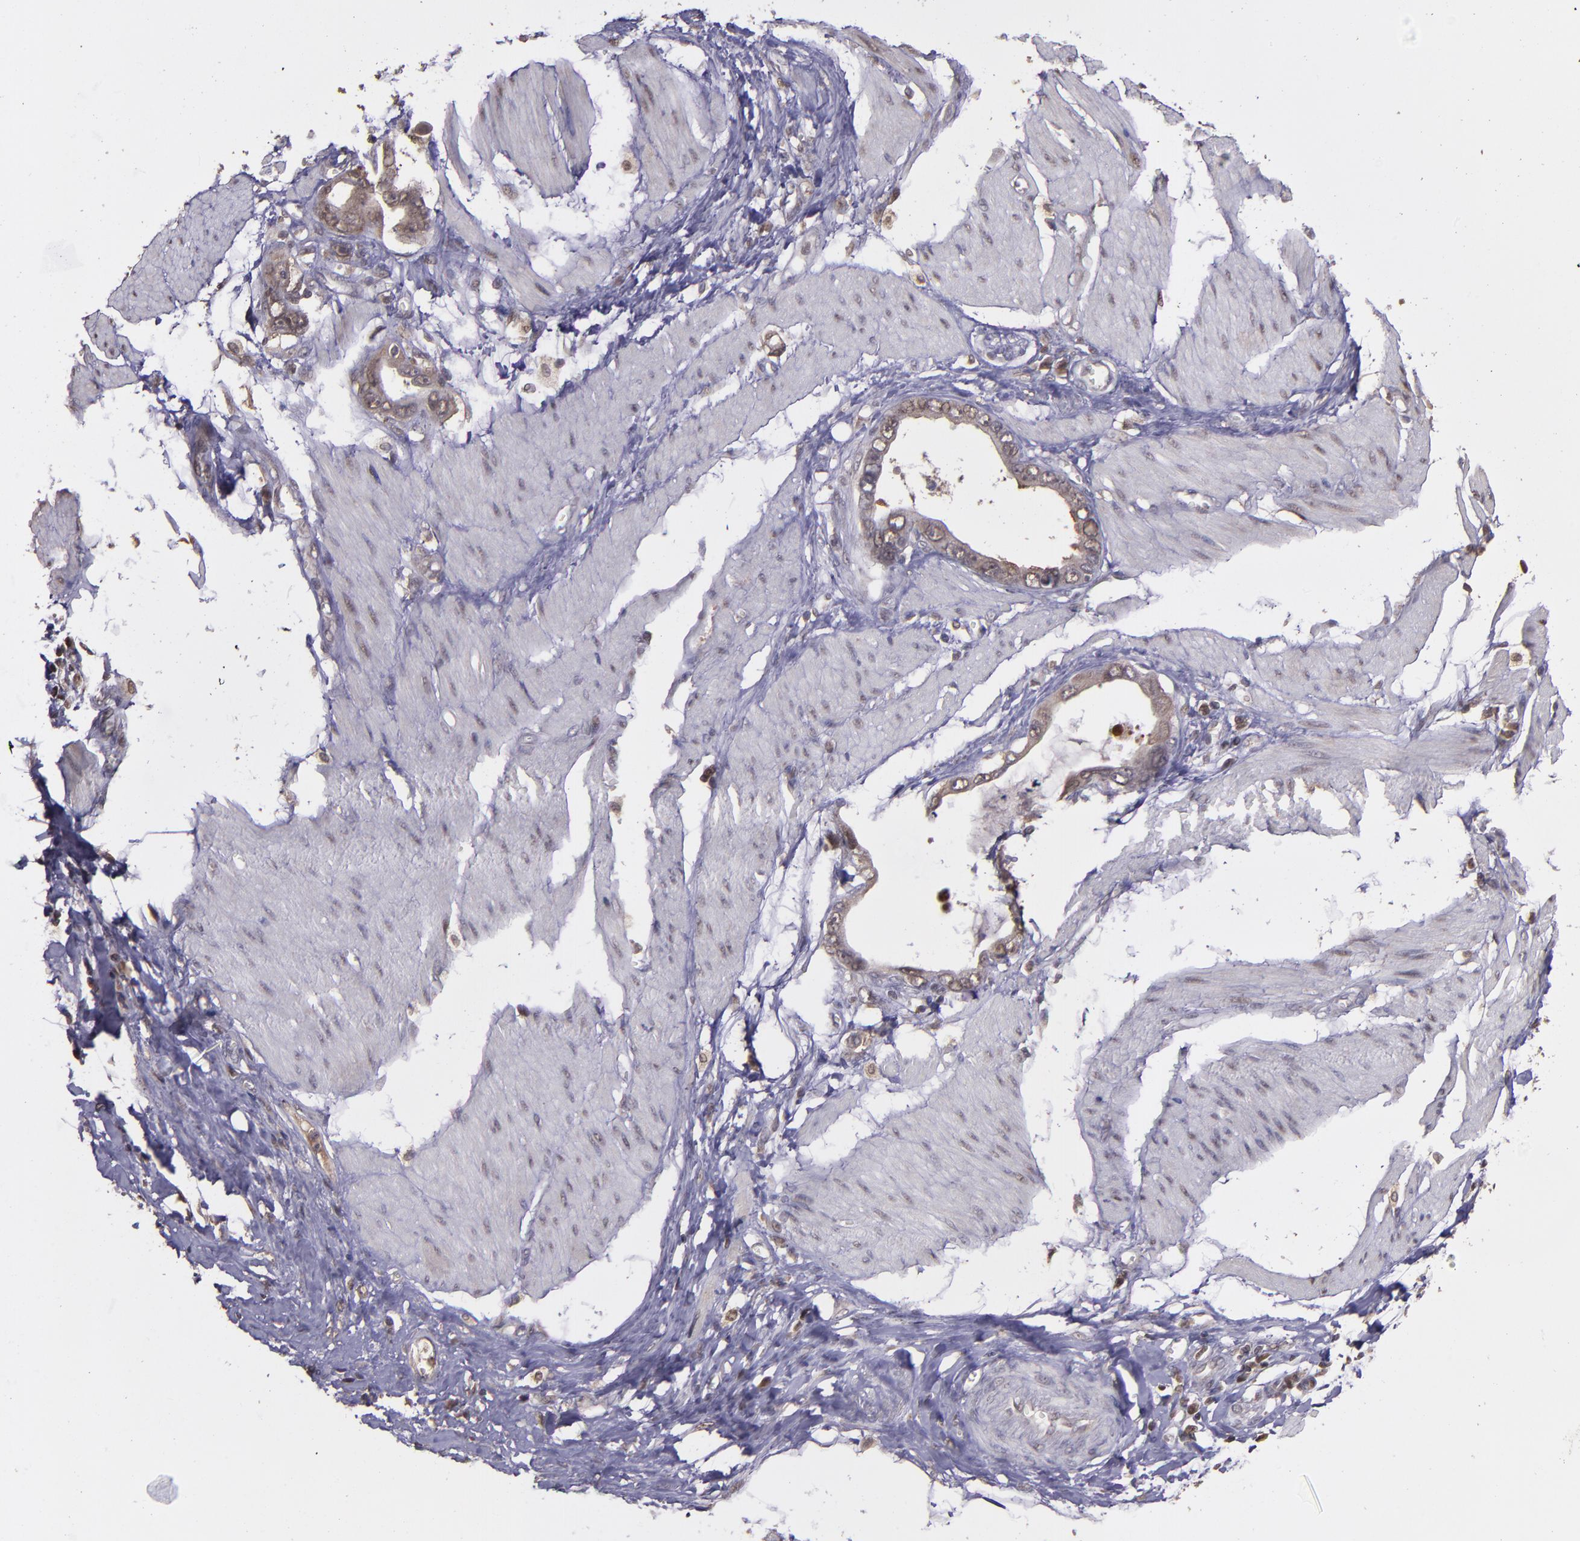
{"staining": {"intensity": "weak", "quantity": "25%-75%", "location": "cytoplasmic/membranous"}, "tissue": "stomach cancer", "cell_type": "Tumor cells", "image_type": "cancer", "snomed": [{"axis": "morphology", "description": "Adenocarcinoma, NOS"}, {"axis": "topography", "description": "Stomach"}], "caption": "Stomach cancer (adenocarcinoma) was stained to show a protein in brown. There is low levels of weak cytoplasmic/membranous expression in about 25%-75% of tumor cells.", "gene": "SERPINF2", "patient": {"sex": "male", "age": 78}}